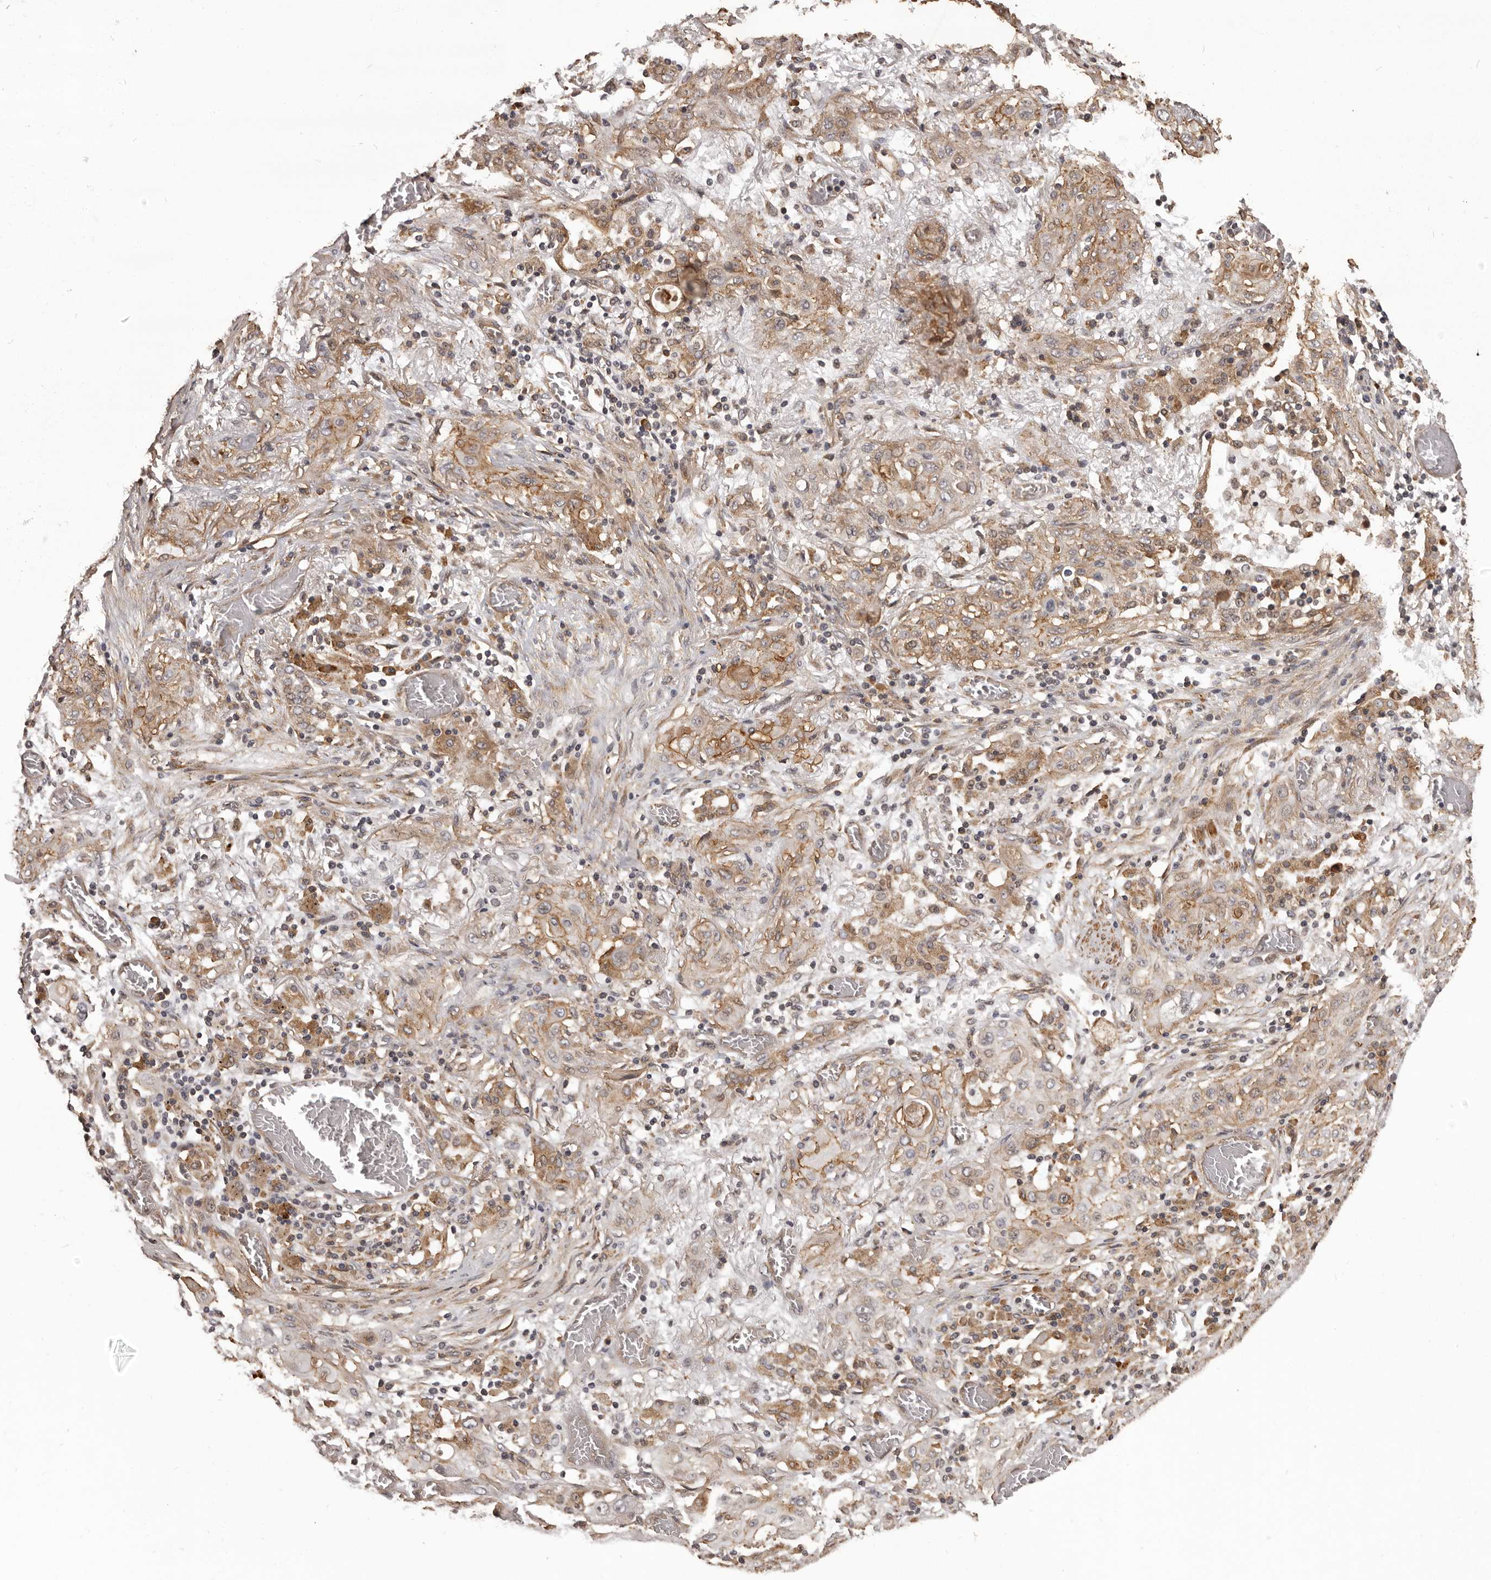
{"staining": {"intensity": "moderate", "quantity": ">75%", "location": "cytoplasmic/membranous"}, "tissue": "lung cancer", "cell_type": "Tumor cells", "image_type": "cancer", "snomed": [{"axis": "morphology", "description": "Squamous cell carcinoma, NOS"}, {"axis": "topography", "description": "Lung"}], "caption": "Immunohistochemistry (DAB) staining of lung cancer (squamous cell carcinoma) shows moderate cytoplasmic/membranous protein staining in approximately >75% of tumor cells.", "gene": "SLITRK6", "patient": {"sex": "female", "age": 47}}